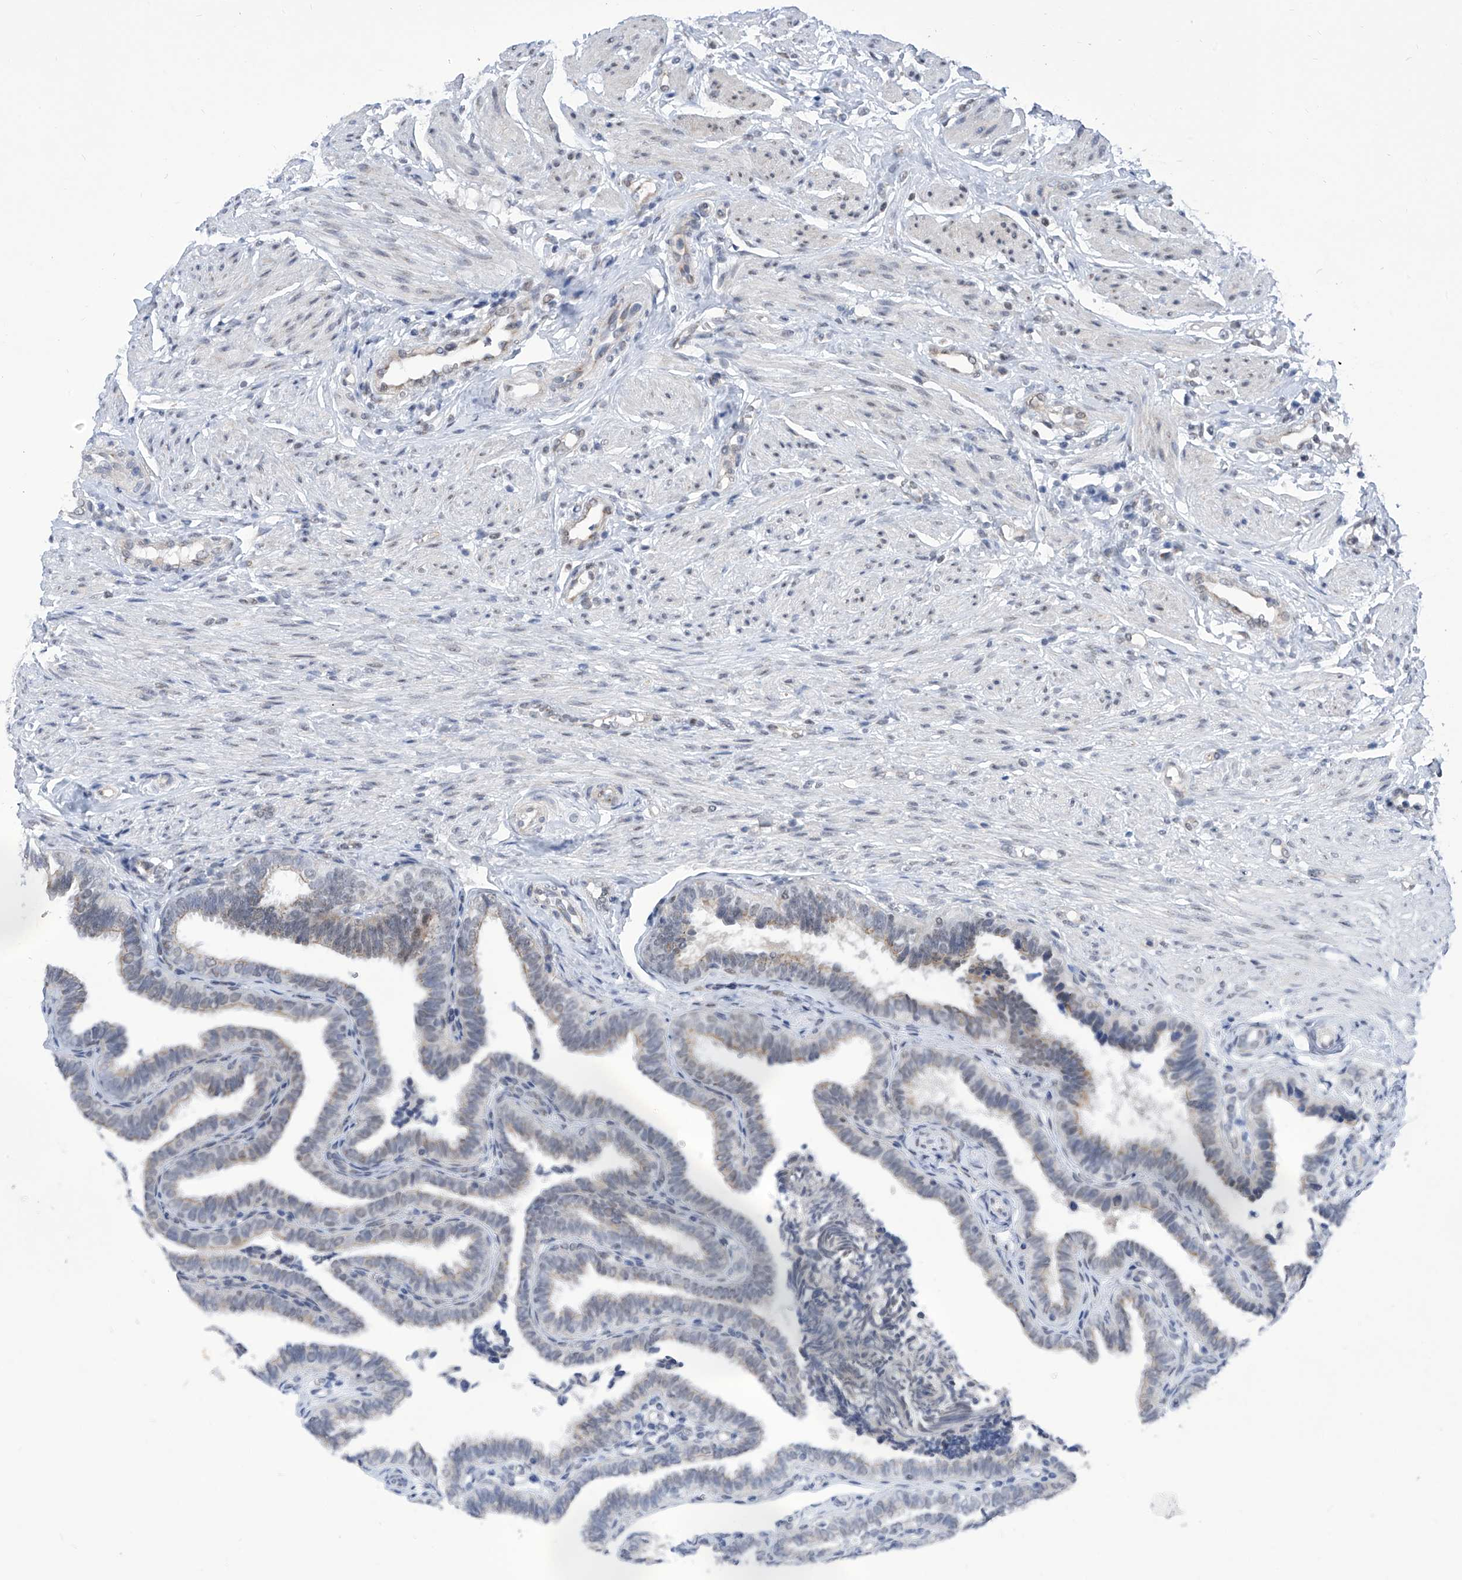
{"staining": {"intensity": "negative", "quantity": "none", "location": "none"}, "tissue": "fallopian tube", "cell_type": "Glandular cells", "image_type": "normal", "snomed": [{"axis": "morphology", "description": "Normal tissue, NOS"}, {"axis": "topography", "description": "Fallopian tube"}], "caption": "This is an IHC image of normal fallopian tube. There is no expression in glandular cells.", "gene": "SART1", "patient": {"sex": "female", "age": 39}}